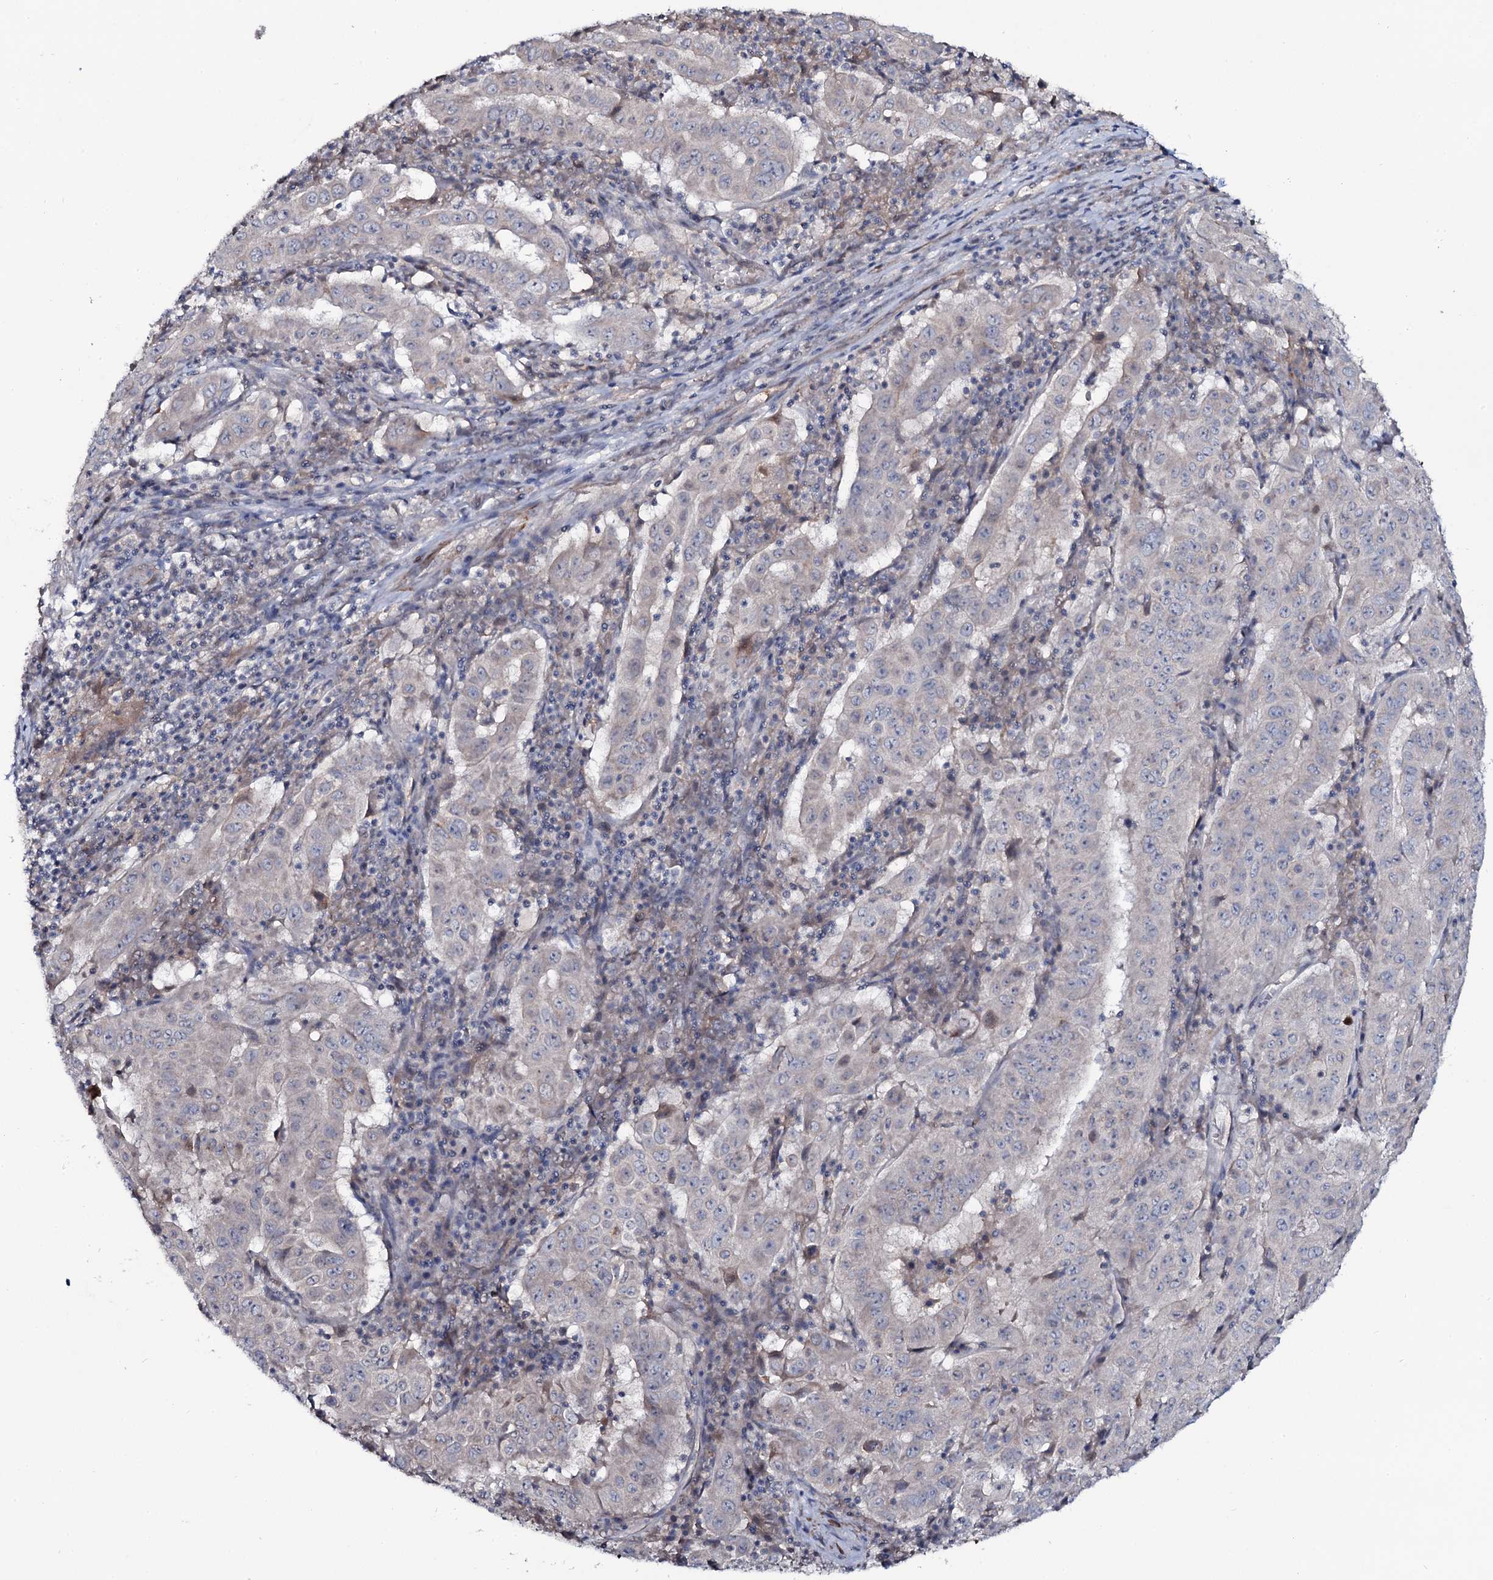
{"staining": {"intensity": "negative", "quantity": "none", "location": "none"}, "tissue": "pancreatic cancer", "cell_type": "Tumor cells", "image_type": "cancer", "snomed": [{"axis": "morphology", "description": "Adenocarcinoma, NOS"}, {"axis": "topography", "description": "Pancreas"}], "caption": "Protein analysis of pancreatic cancer demonstrates no significant staining in tumor cells.", "gene": "SNAP23", "patient": {"sex": "male", "age": 63}}